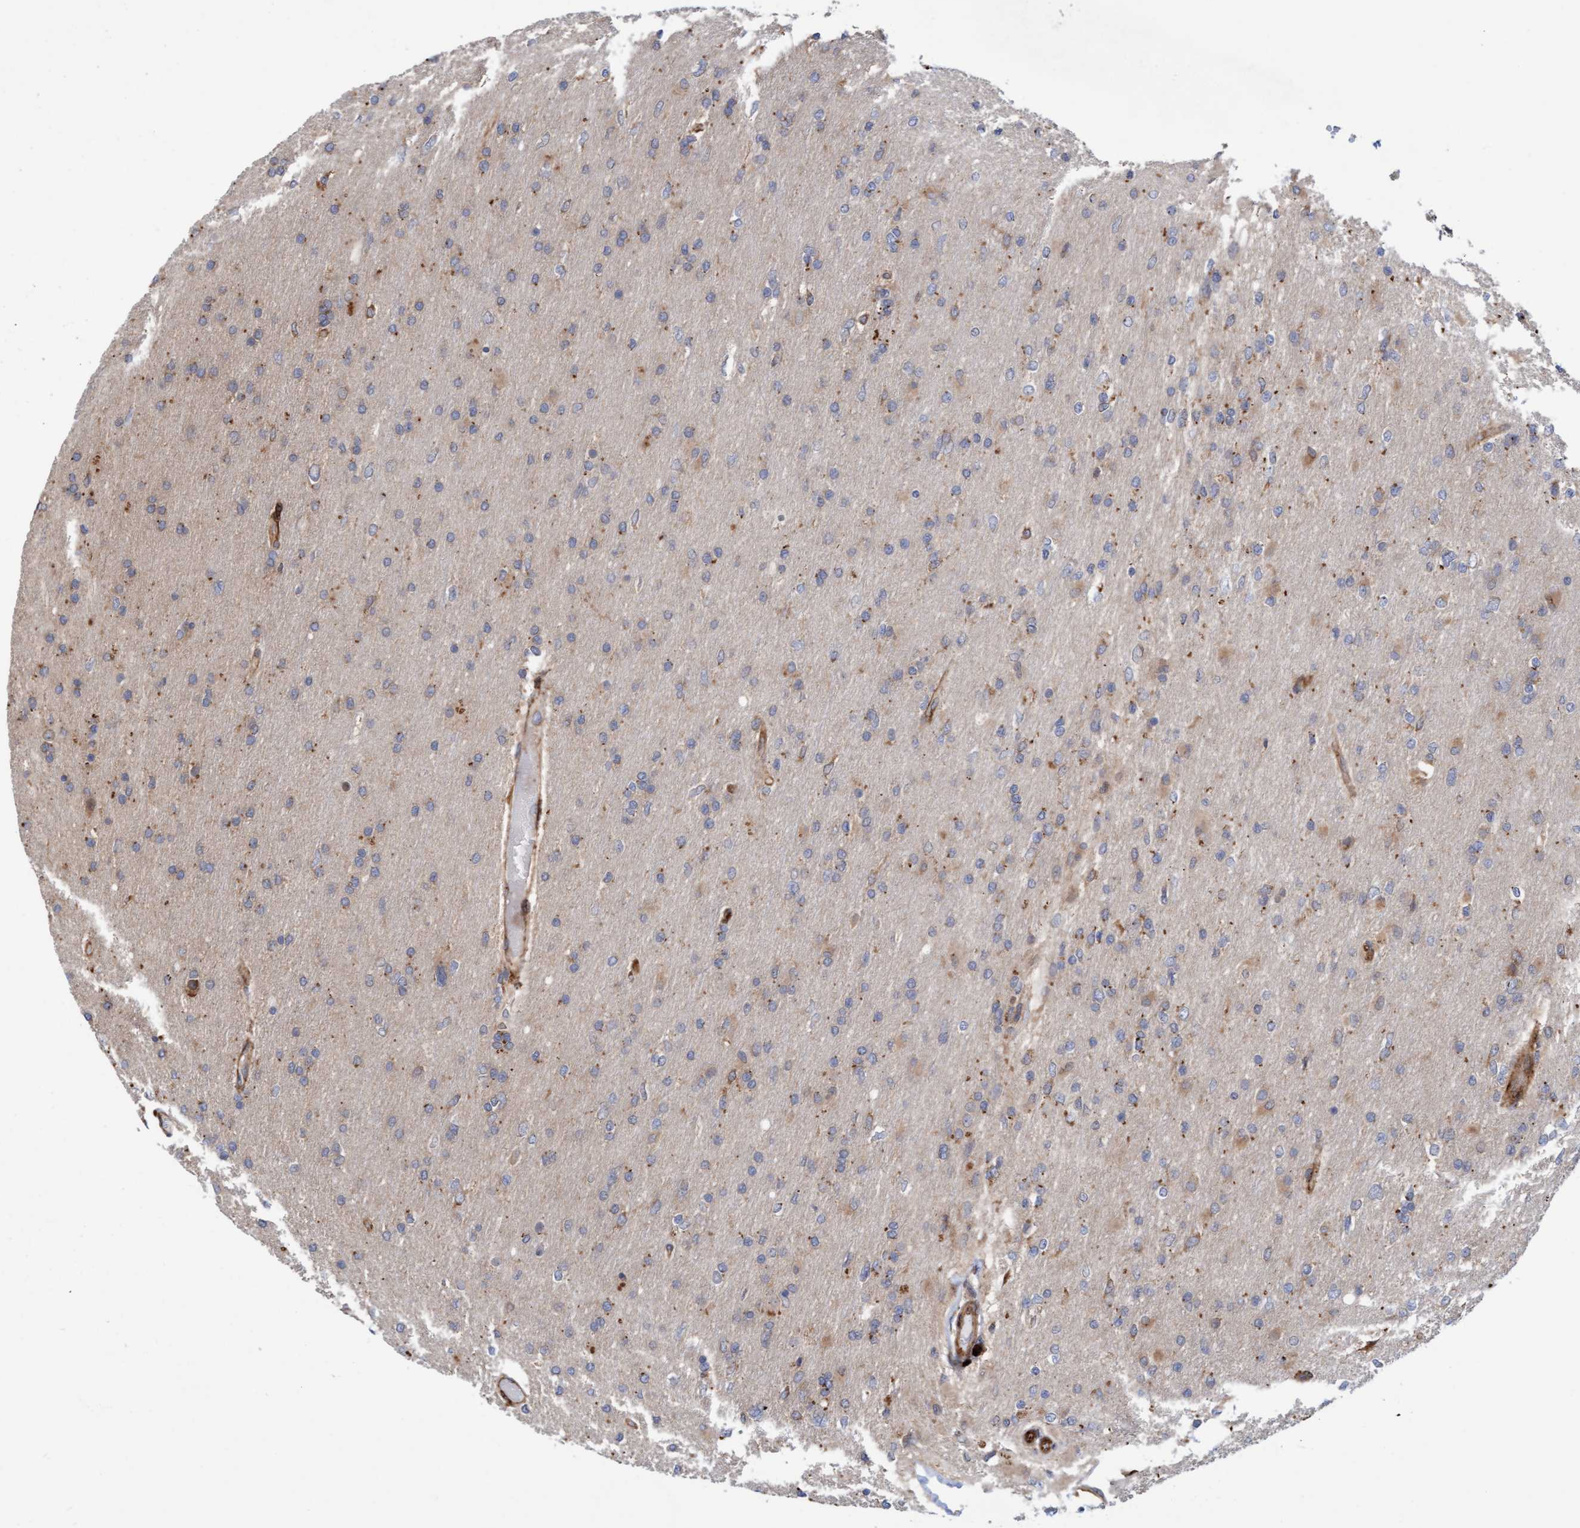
{"staining": {"intensity": "weak", "quantity": "<25%", "location": "cytoplasmic/membranous"}, "tissue": "glioma", "cell_type": "Tumor cells", "image_type": "cancer", "snomed": [{"axis": "morphology", "description": "Glioma, malignant, High grade"}, {"axis": "topography", "description": "Cerebral cortex"}], "caption": "Immunohistochemistry (IHC) of high-grade glioma (malignant) exhibits no staining in tumor cells.", "gene": "KIAA0753", "patient": {"sex": "female", "age": 36}}